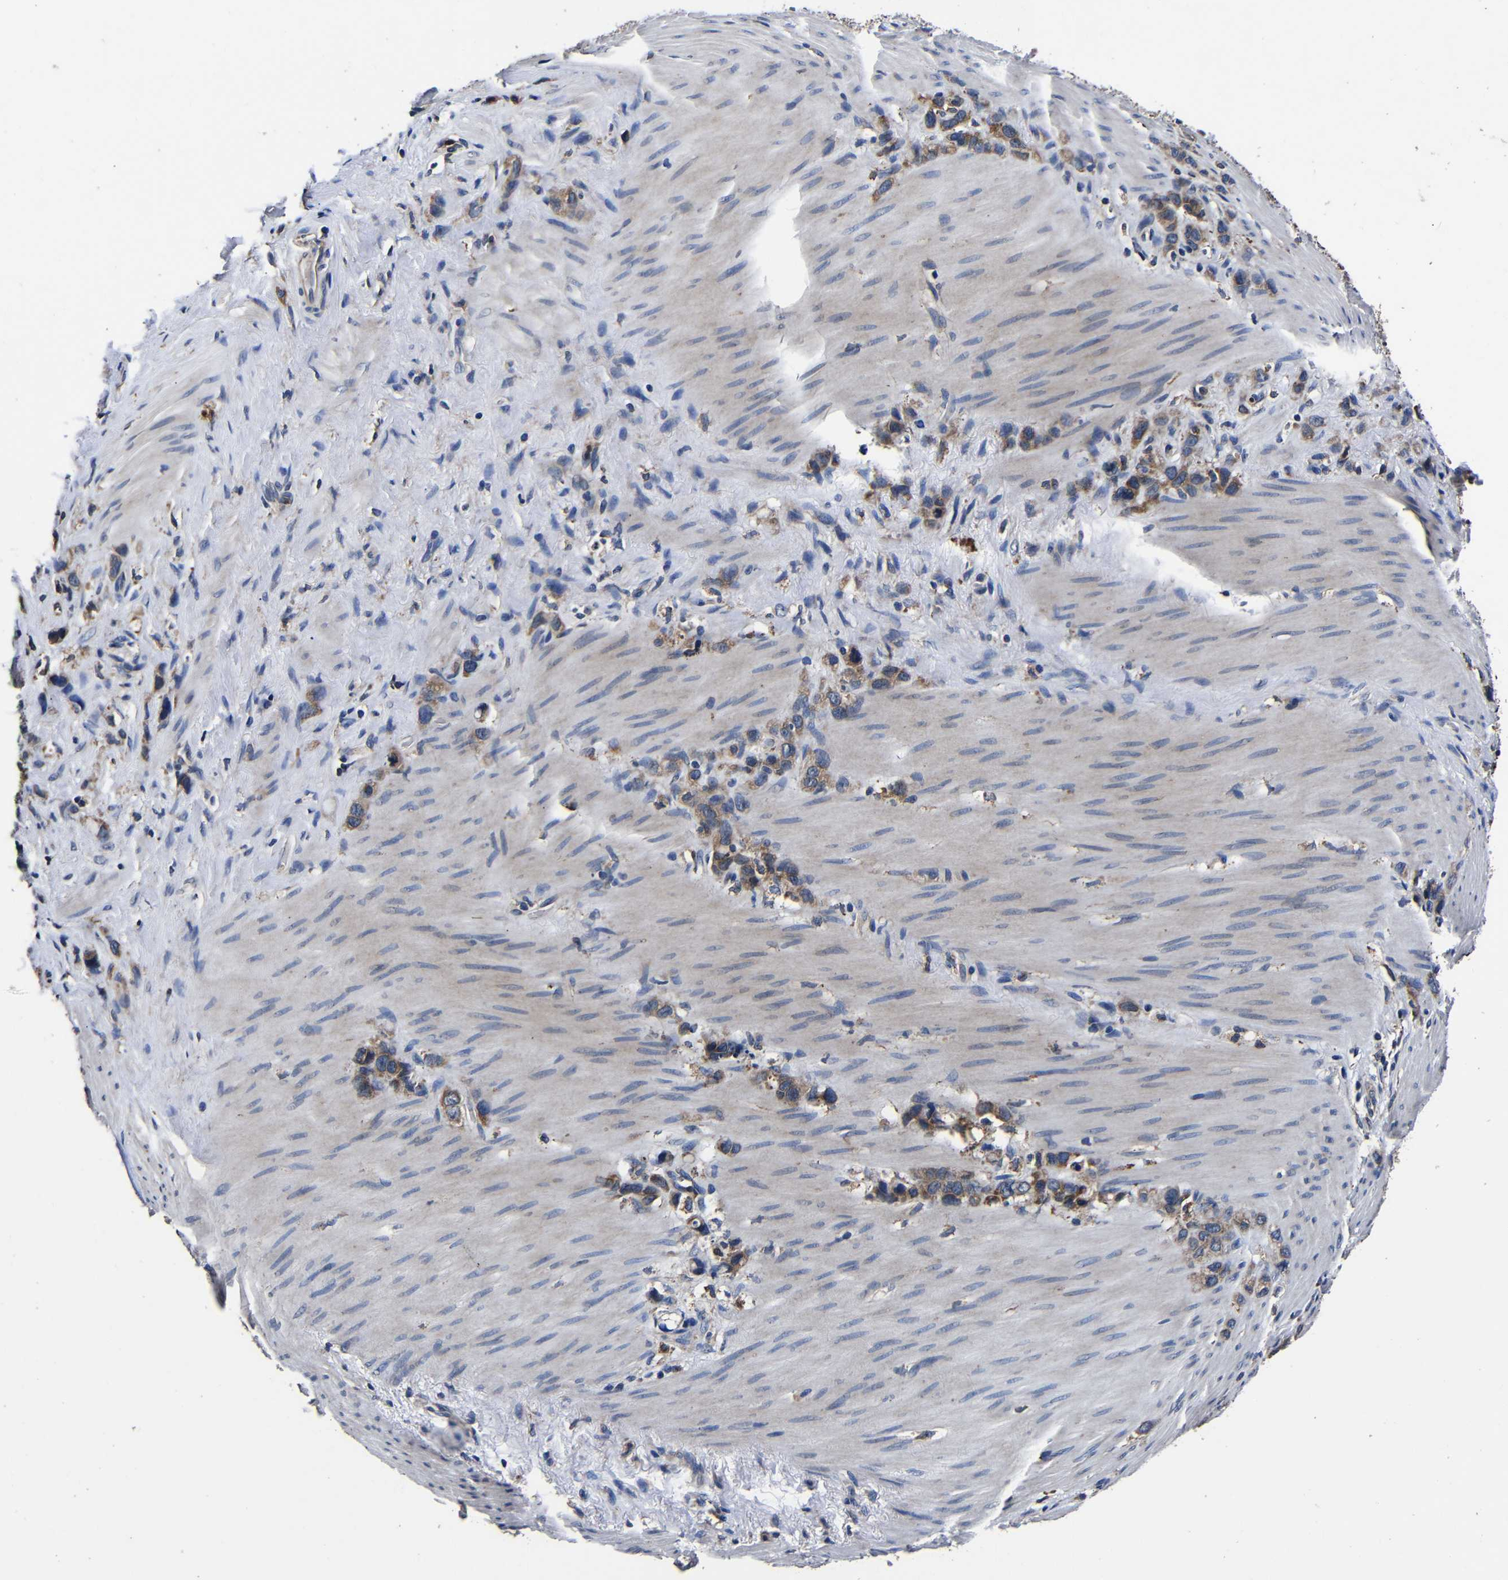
{"staining": {"intensity": "moderate", "quantity": ">75%", "location": "cytoplasmic/membranous"}, "tissue": "stomach cancer", "cell_type": "Tumor cells", "image_type": "cancer", "snomed": [{"axis": "morphology", "description": "Normal tissue, NOS"}, {"axis": "morphology", "description": "Adenocarcinoma, NOS"}, {"axis": "morphology", "description": "Adenocarcinoma, High grade"}, {"axis": "topography", "description": "Stomach, upper"}, {"axis": "topography", "description": "Stomach"}], "caption": "About >75% of tumor cells in human stomach cancer (adenocarcinoma (high-grade)) display moderate cytoplasmic/membranous protein expression as visualized by brown immunohistochemical staining.", "gene": "SCN9A", "patient": {"sex": "female", "age": 65}}